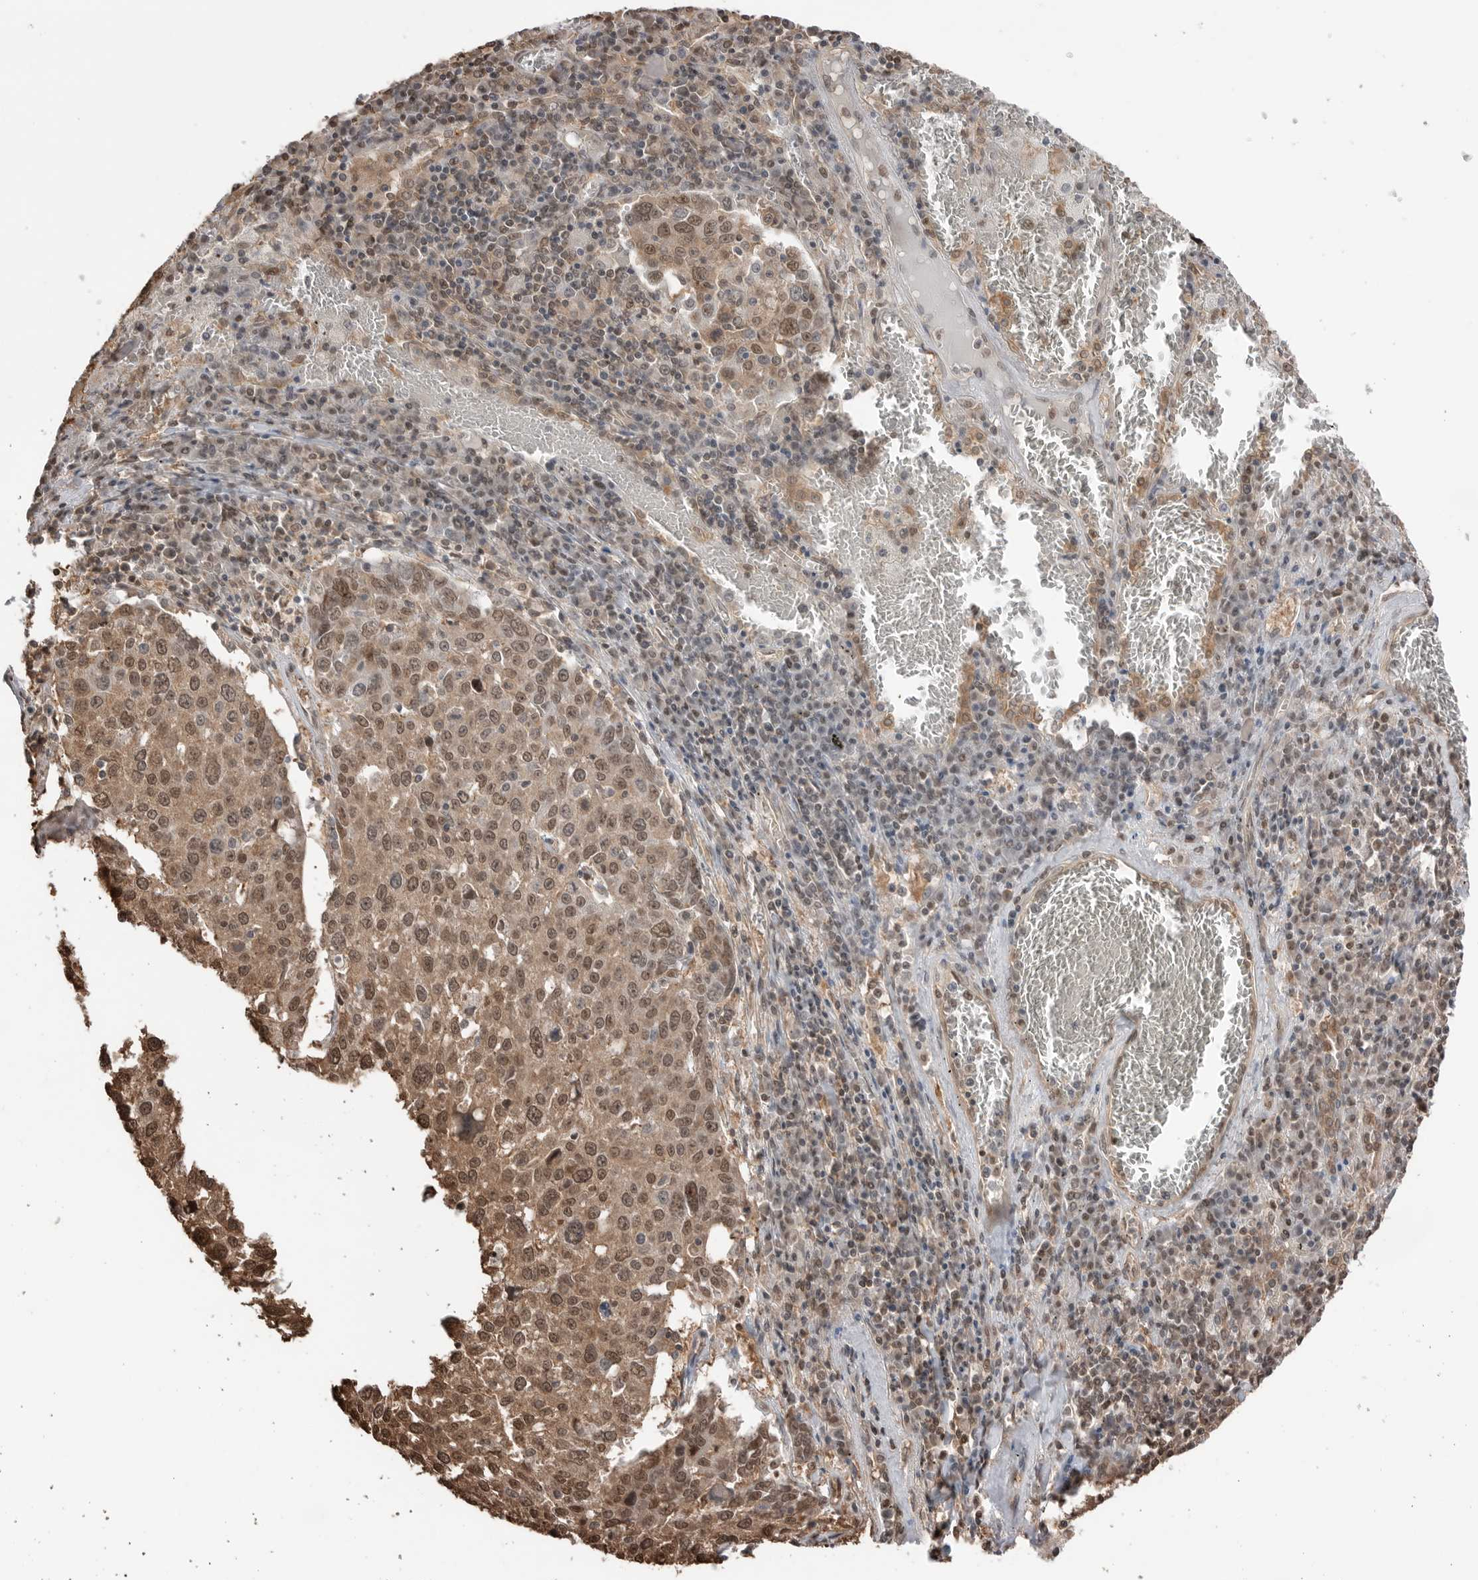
{"staining": {"intensity": "moderate", "quantity": ">75%", "location": "cytoplasmic/membranous,nuclear"}, "tissue": "lung cancer", "cell_type": "Tumor cells", "image_type": "cancer", "snomed": [{"axis": "morphology", "description": "Squamous cell carcinoma, NOS"}, {"axis": "topography", "description": "Lung"}], "caption": "A high-resolution micrograph shows immunohistochemistry staining of squamous cell carcinoma (lung), which shows moderate cytoplasmic/membranous and nuclear positivity in about >75% of tumor cells.", "gene": "PEAK1", "patient": {"sex": "male", "age": 65}}